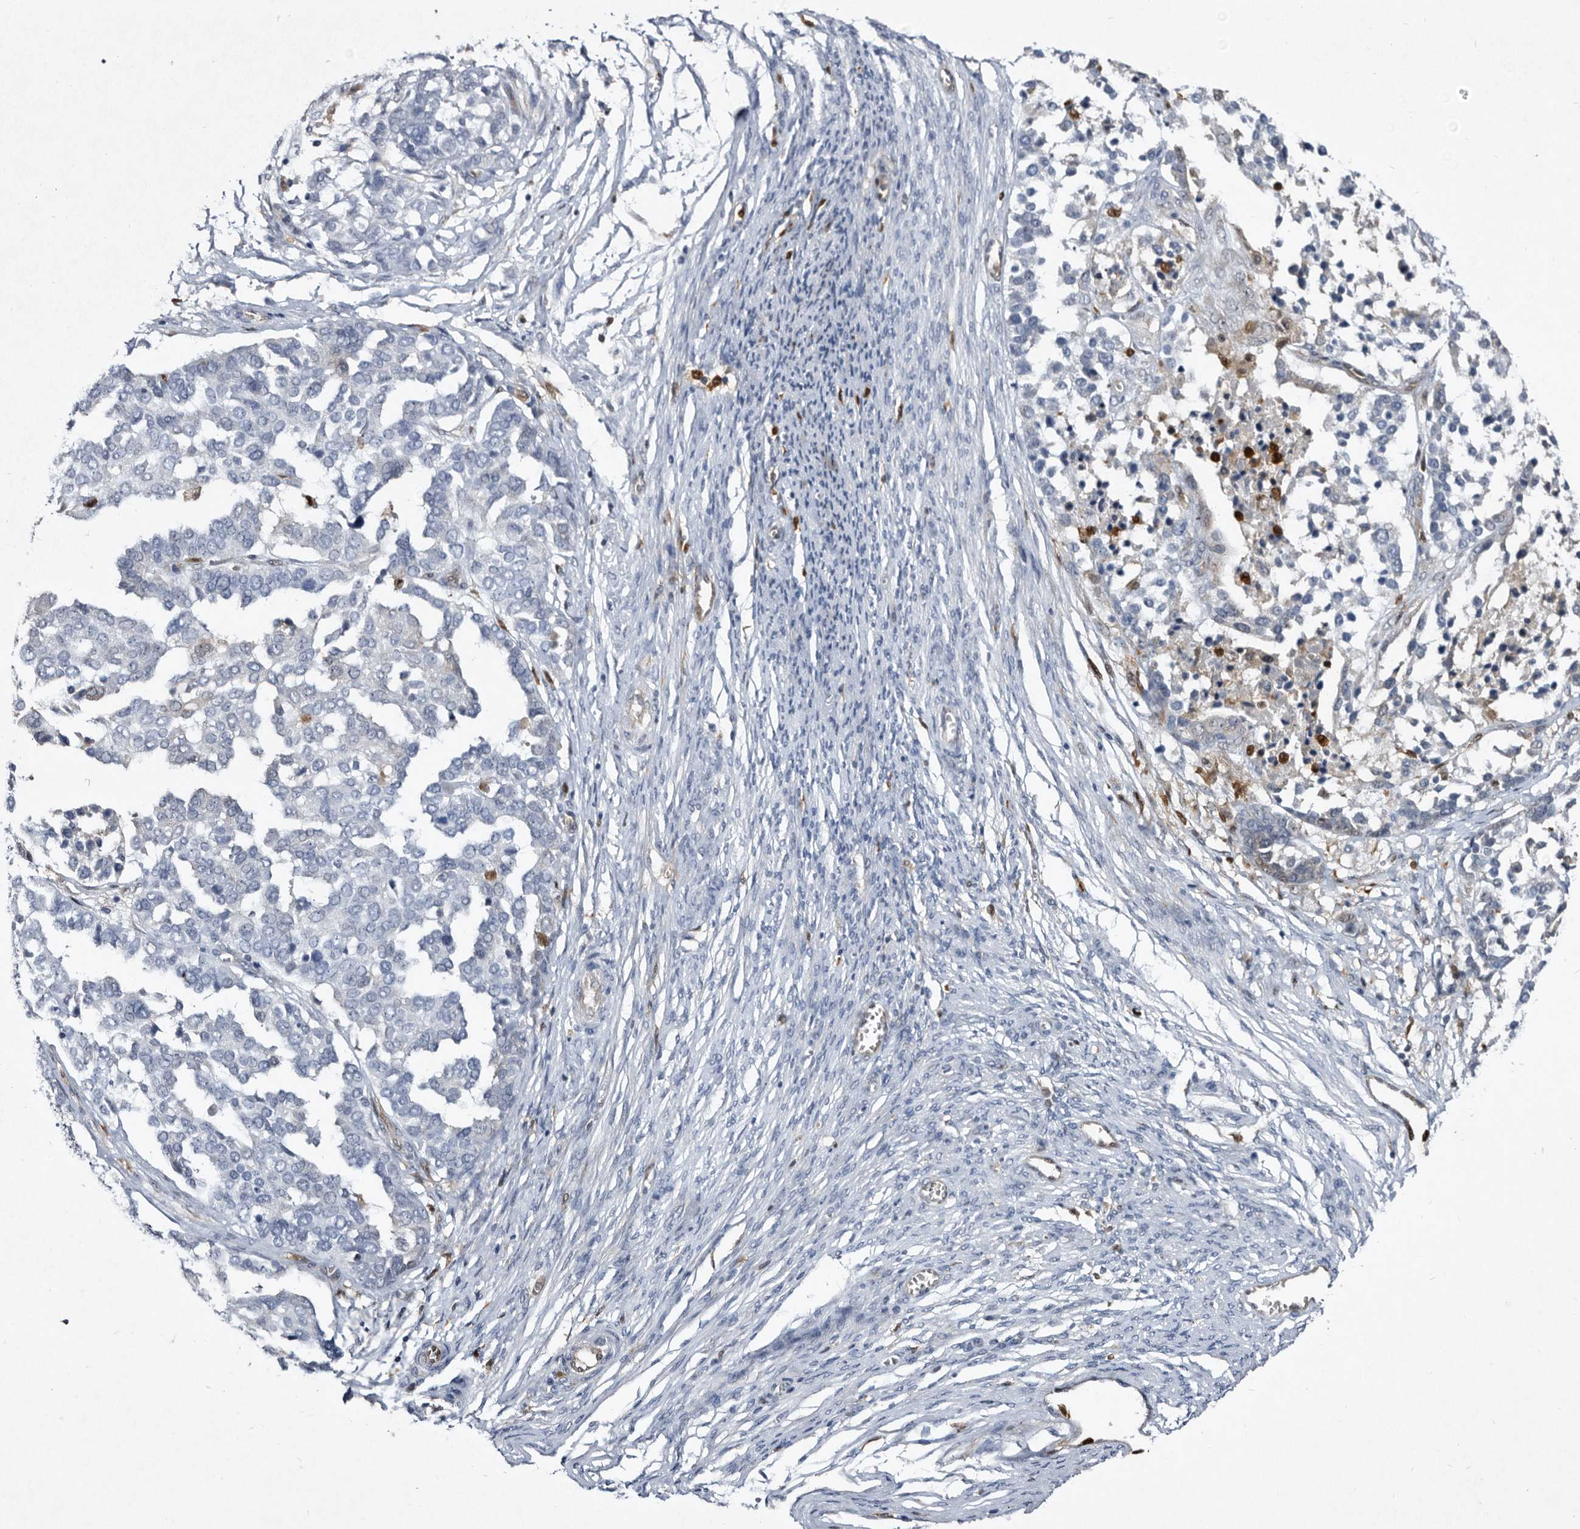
{"staining": {"intensity": "negative", "quantity": "none", "location": "none"}, "tissue": "ovarian cancer", "cell_type": "Tumor cells", "image_type": "cancer", "snomed": [{"axis": "morphology", "description": "Cystadenocarcinoma, serous, NOS"}, {"axis": "topography", "description": "Ovary"}], "caption": "DAB (3,3'-diaminobenzidine) immunohistochemical staining of human serous cystadenocarcinoma (ovarian) displays no significant staining in tumor cells.", "gene": "SERPINB8", "patient": {"sex": "female", "age": 44}}